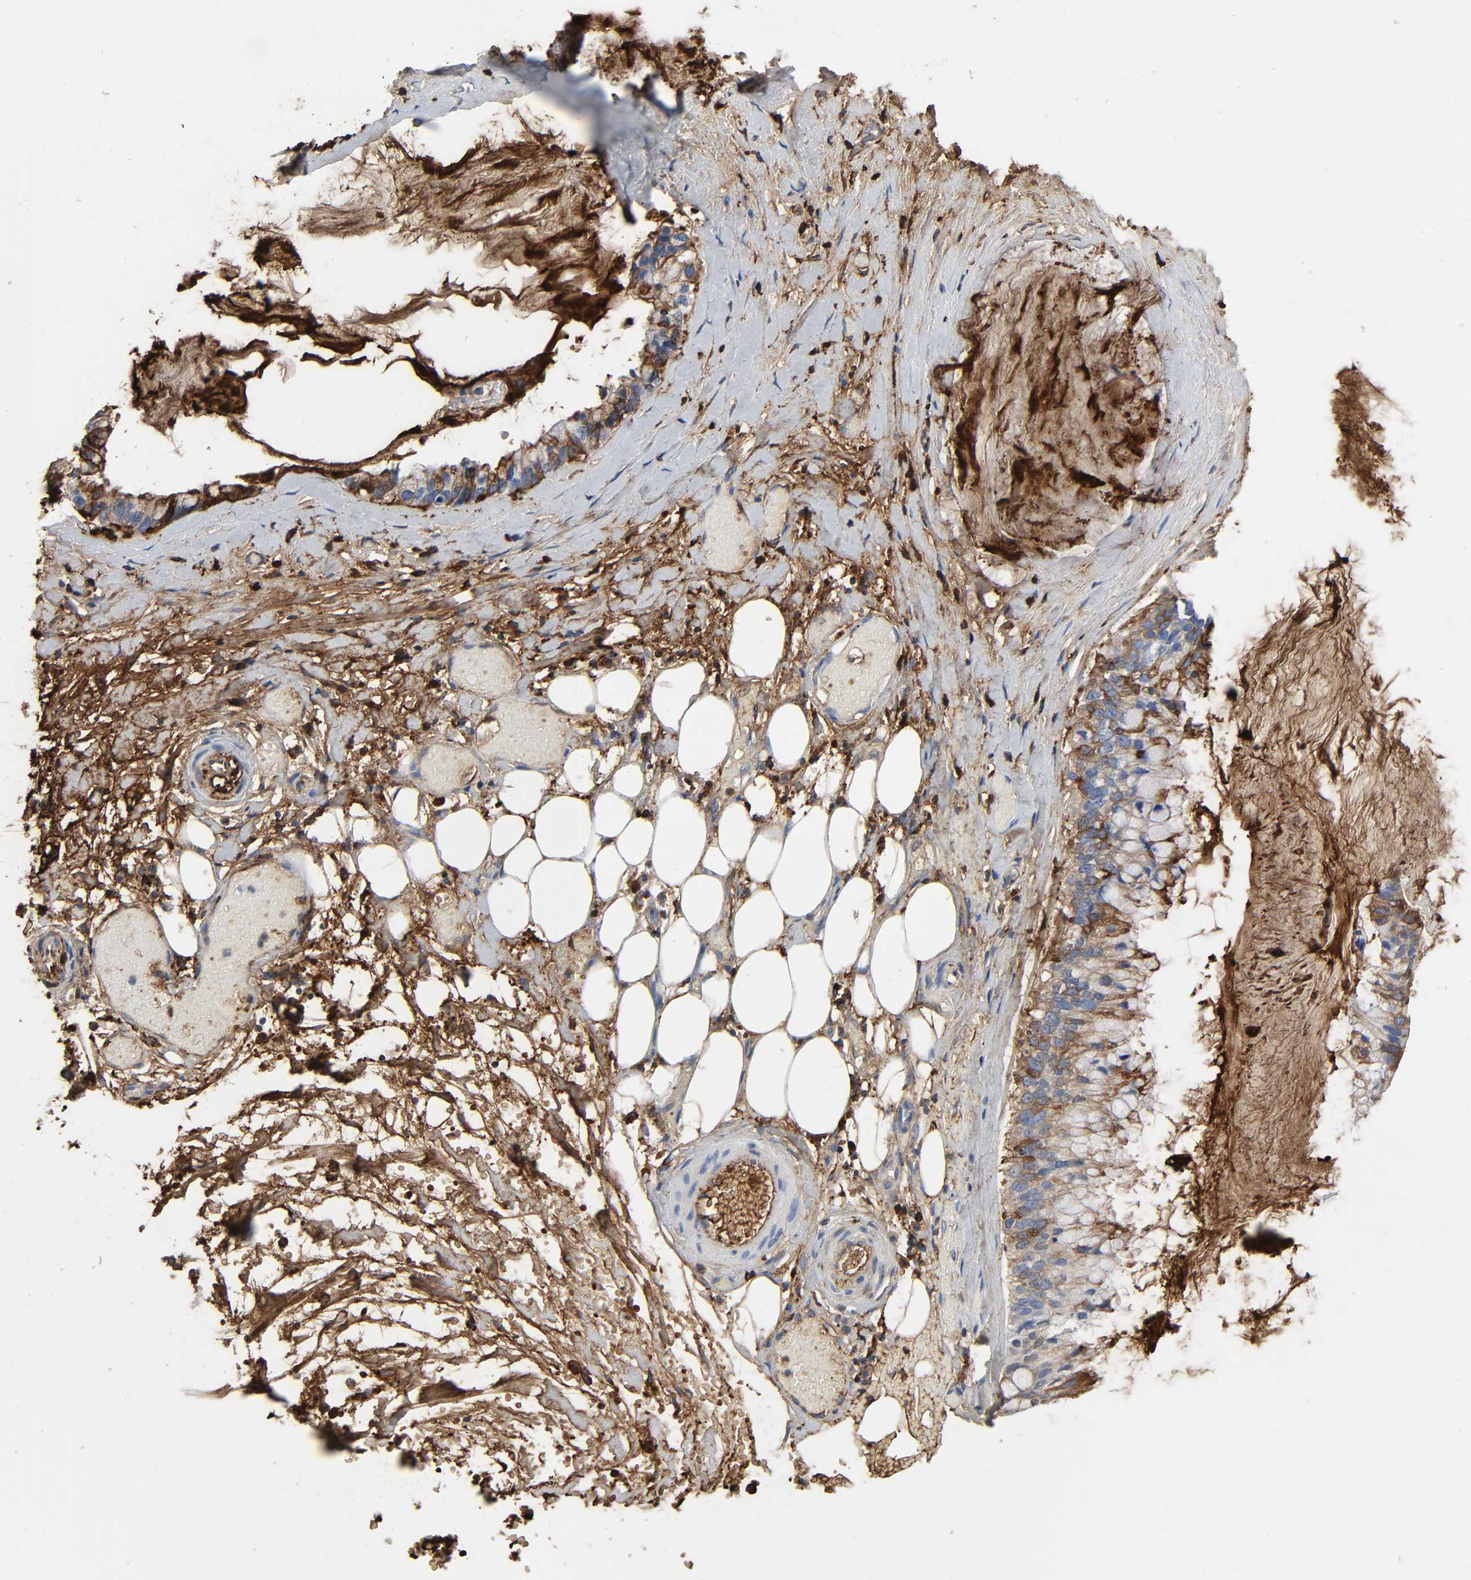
{"staining": {"intensity": "strong", "quantity": "25%-75%", "location": "cytoplasmic/membranous"}, "tissue": "ovarian cancer", "cell_type": "Tumor cells", "image_type": "cancer", "snomed": [{"axis": "morphology", "description": "Cystadenocarcinoma, mucinous, NOS"}, {"axis": "topography", "description": "Ovary"}], "caption": "IHC image of neoplastic tissue: human ovarian mucinous cystadenocarcinoma stained using immunohistochemistry demonstrates high levels of strong protein expression localized specifically in the cytoplasmic/membranous of tumor cells, appearing as a cytoplasmic/membranous brown color.", "gene": "C3", "patient": {"sex": "female", "age": 39}}